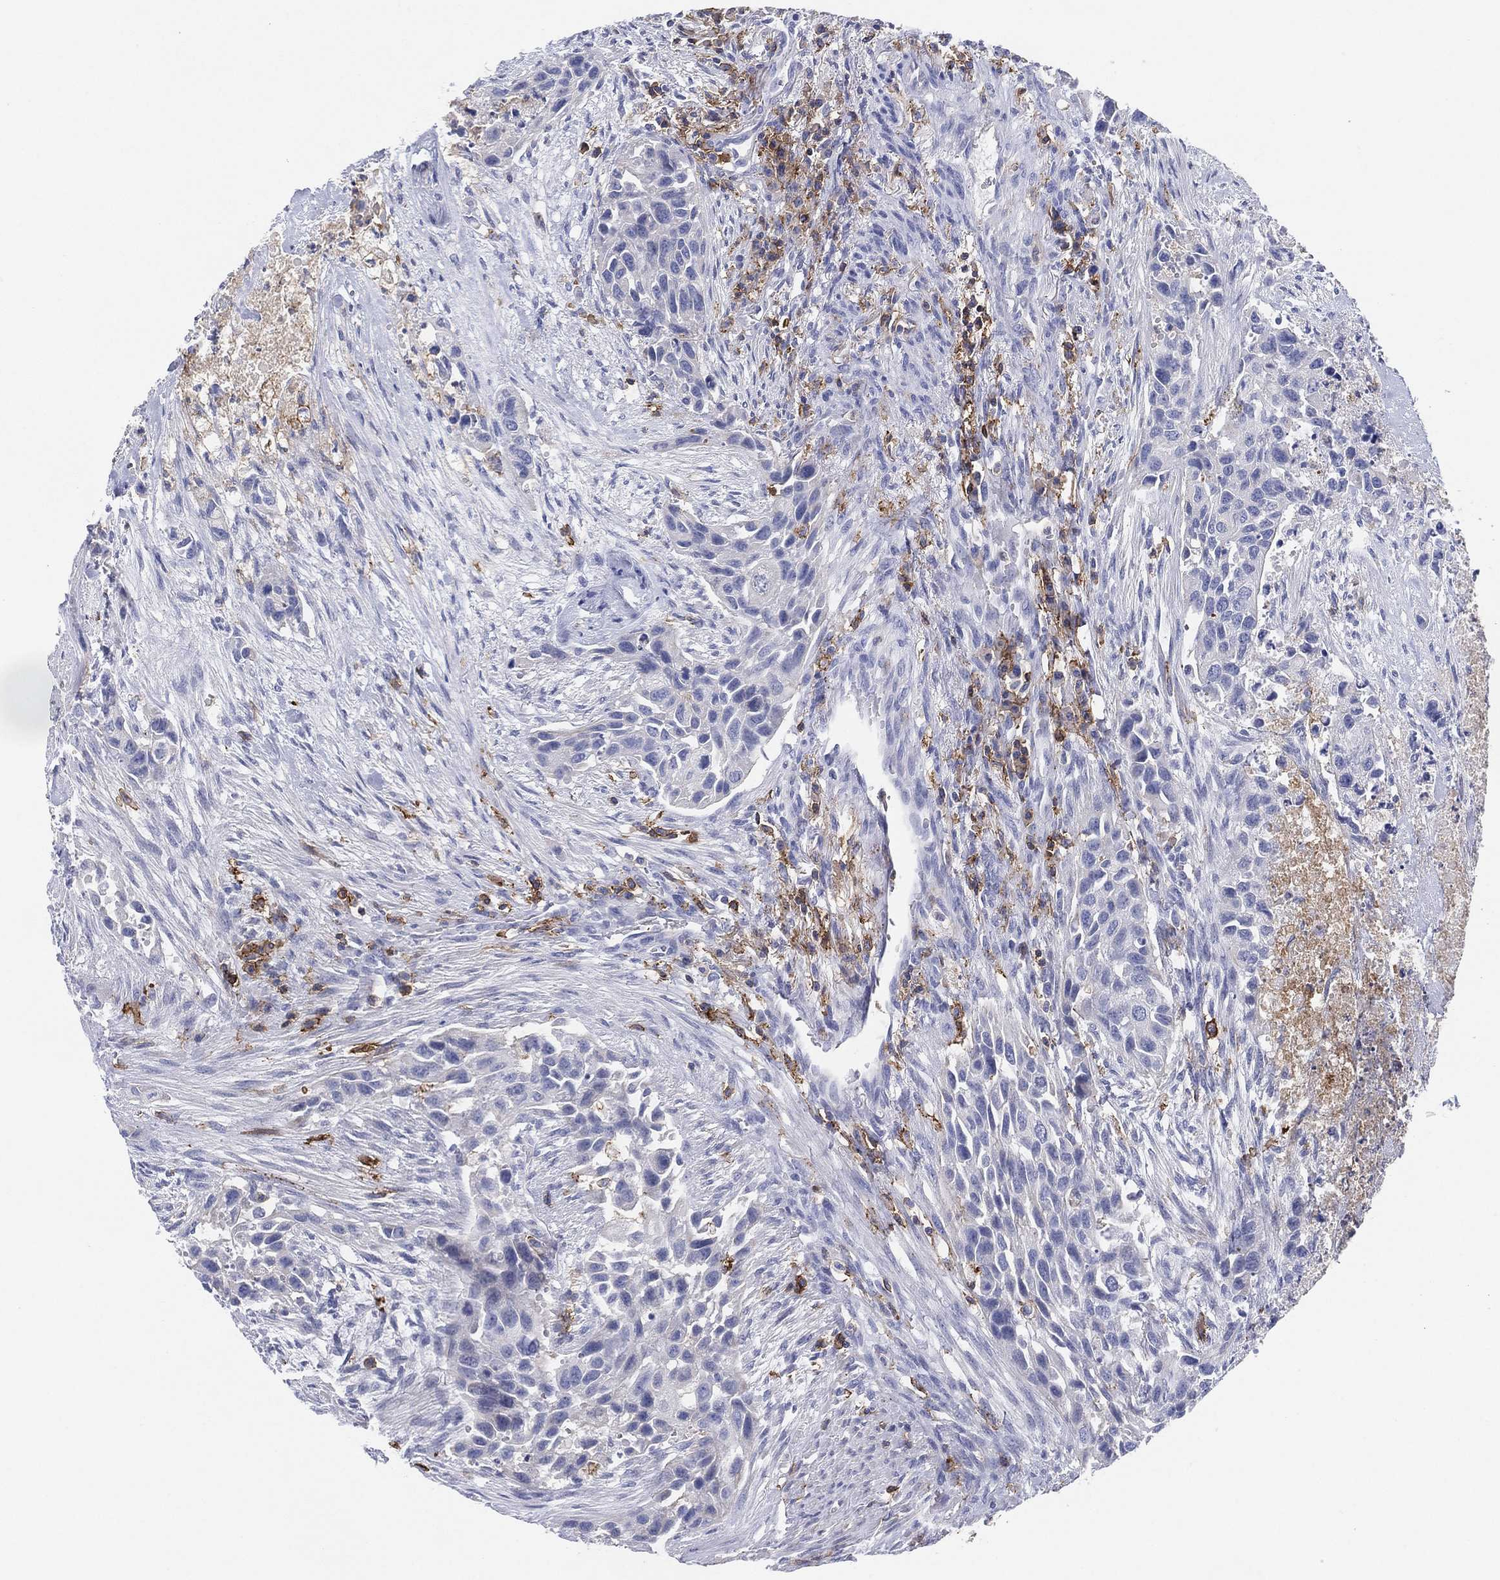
{"staining": {"intensity": "negative", "quantity": "none", "location": "none"}, "tissue": "urothelial cancer", "cell_type": "Tumor cells", "image_type": "cancer", "snomed": [{"axis": "morphology", "description": "Urothelial carcinoma, High grade"}, {"axis": "topography", "description": "Urinary bladder"}], "caption": "This is an immunohistochemistry image of human urothelial carcinoma (high-grade). There is no positivity in tumor cells.", "gene": "SELPLG", "patient": {"sex": "female", "age": 73}}